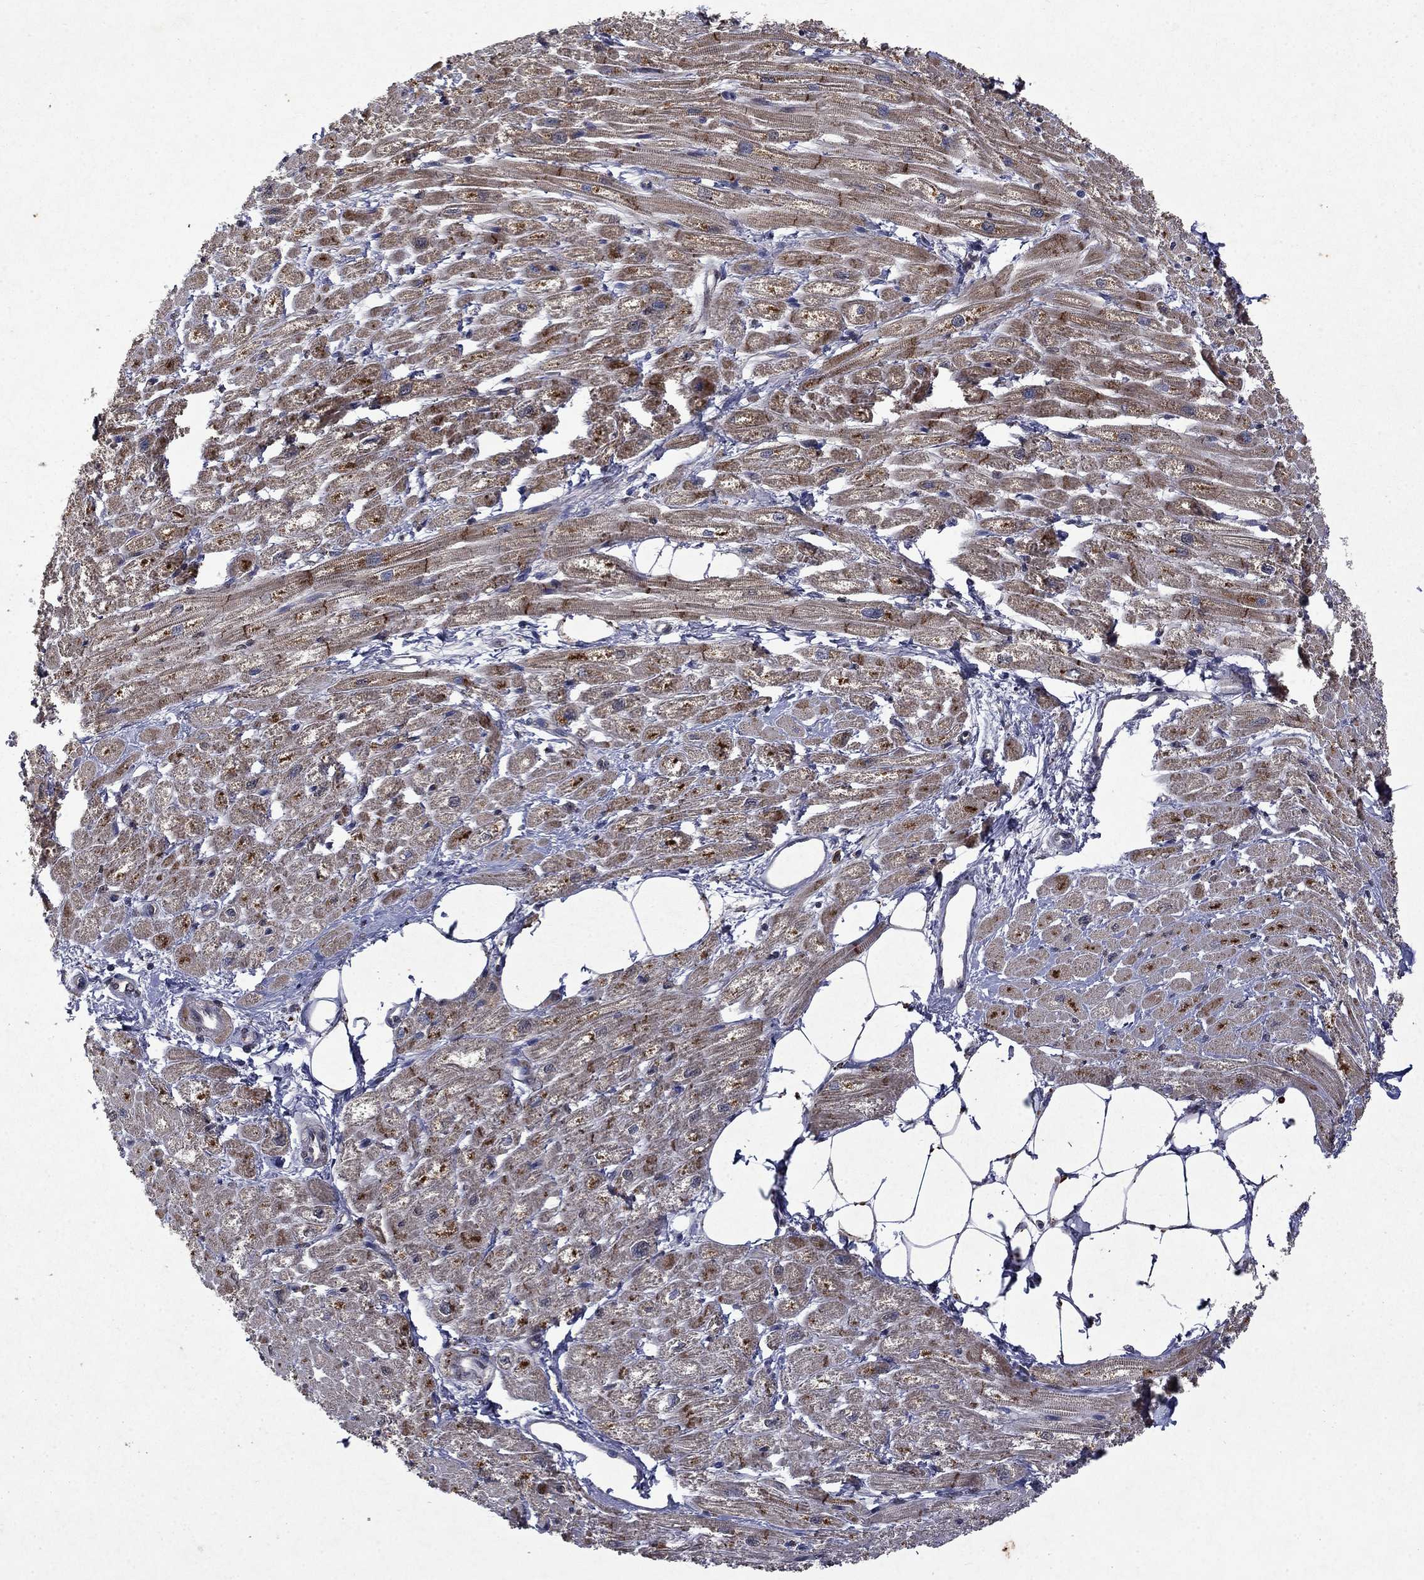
{"staining": {"intensity": "strong", "quantity": "25%-75%", "location": "cytoplasmic/membranous,nuclear"}, "tissue": "heart muscle", "cell_type": "Cardiomyocytes", "image_type": "normal", "snomed": [{"axis": "morphology", "description": "Normal tissue, NOS"}, {"axis": "topography", "description": "Heart"}], "caption": "Immunohistochemical staining of normal heart muscle displays 25%-75% levels of strong cytoplasmic/membranous,nuclear protein expression in about 25%-75% of cardiomyocytes. (Stains: DAB (3,3'-diaminobenzidine) in brown, nuclei in blue, Microscopy: brightfield microscopy at high magnification).", "gene": "TTC38", "patient": {"sex": "male", "age": 57}}